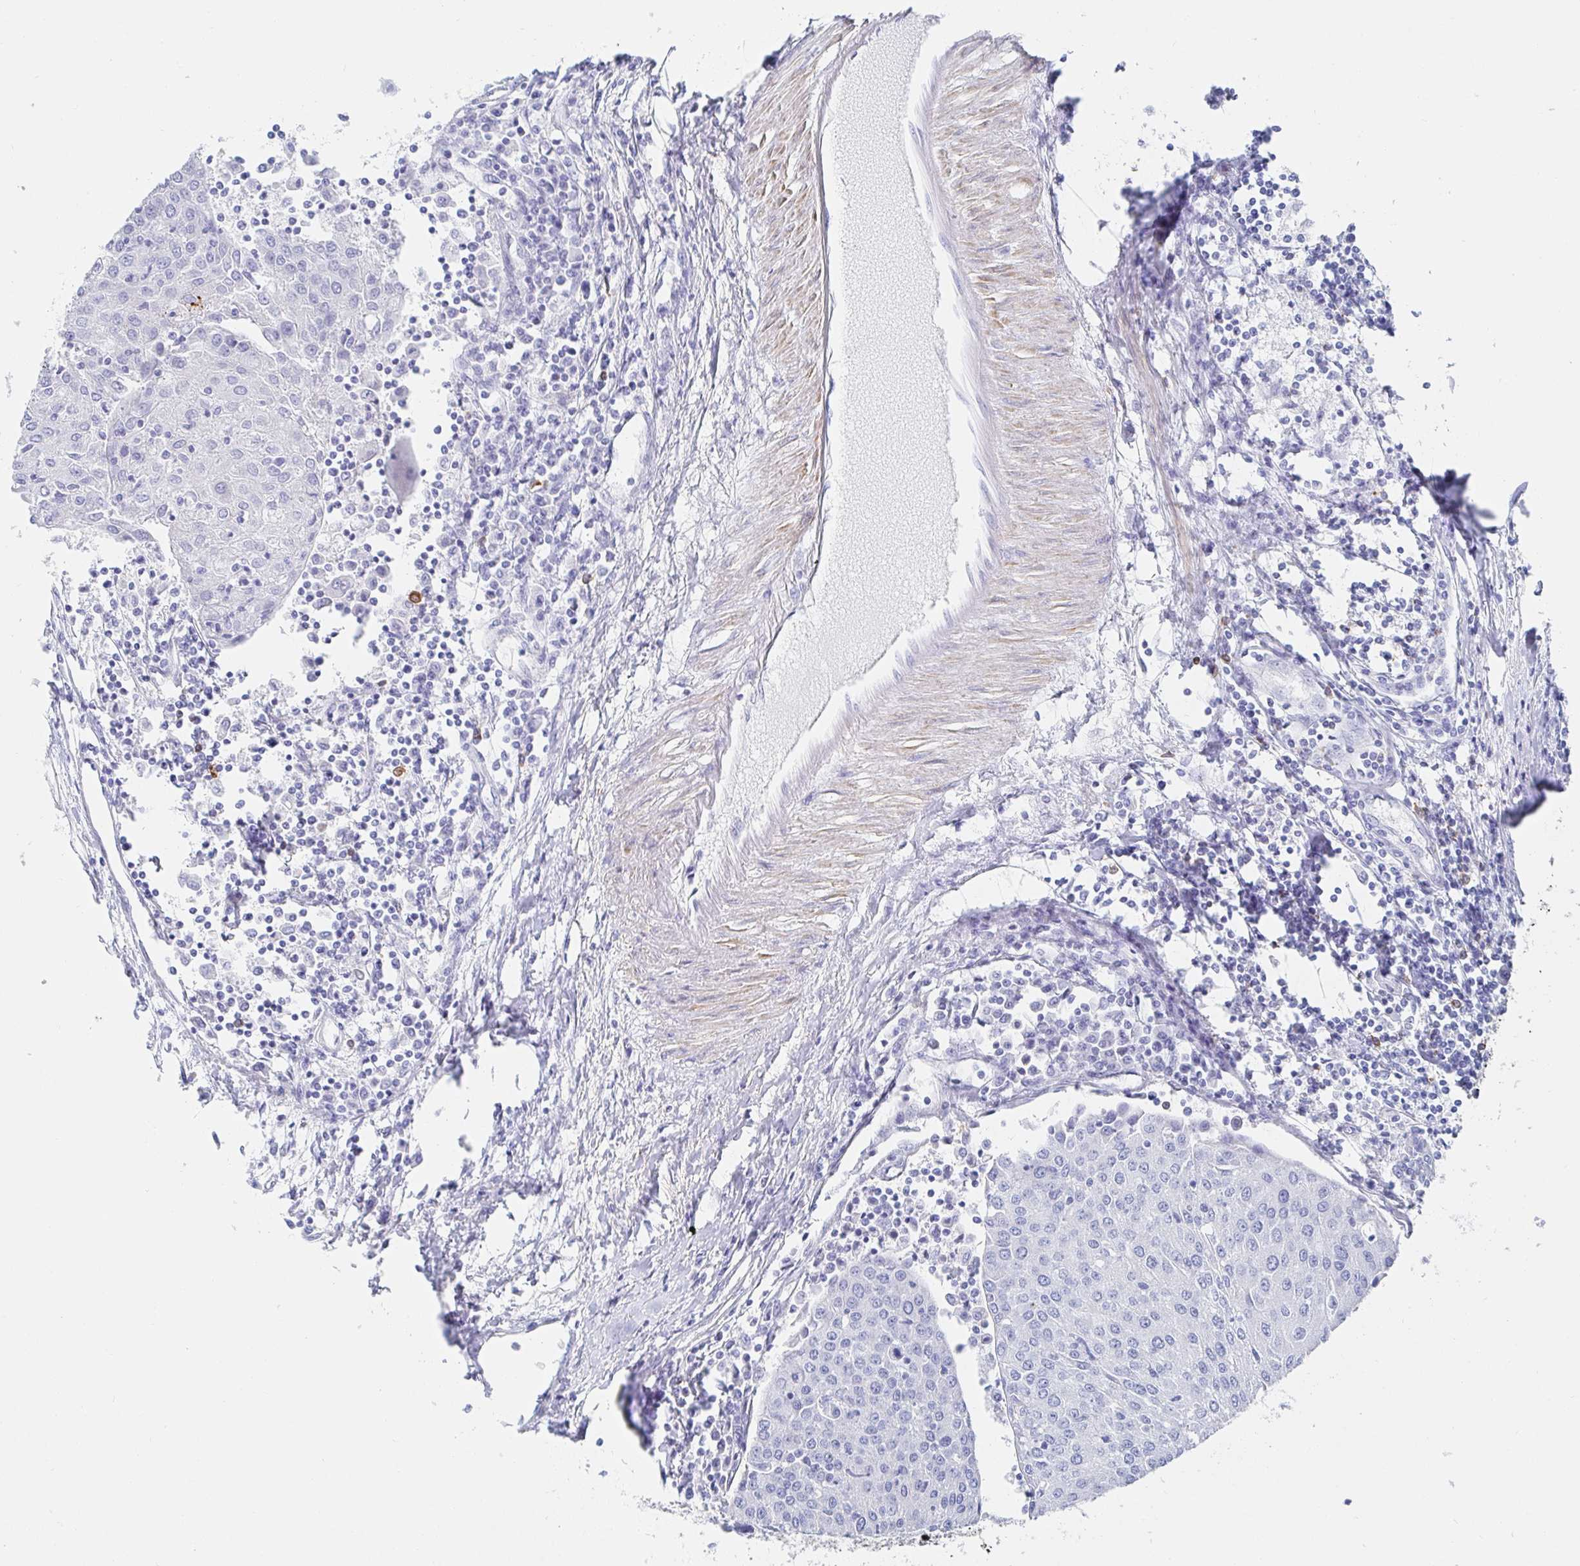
{"staining": {"intensity": "negative", "quantity": "none", "location": "none"}, "tissue": "urothelial cancer", "cell_type": "Tumor cells", "image_type": "cancer", "snomed": [{"axis": "morphology", "description": "Urothelial carcinoma, High grade"}, {"axis": "topography", "description": "Urinary bladder"}], "caption": "An image of urothelial carcinoma (high-grade) stained for a protein reveals no brown staining in tumor cells.", "gene": "PACSIN1", "patient": {"sex": "female", "age": 85}}